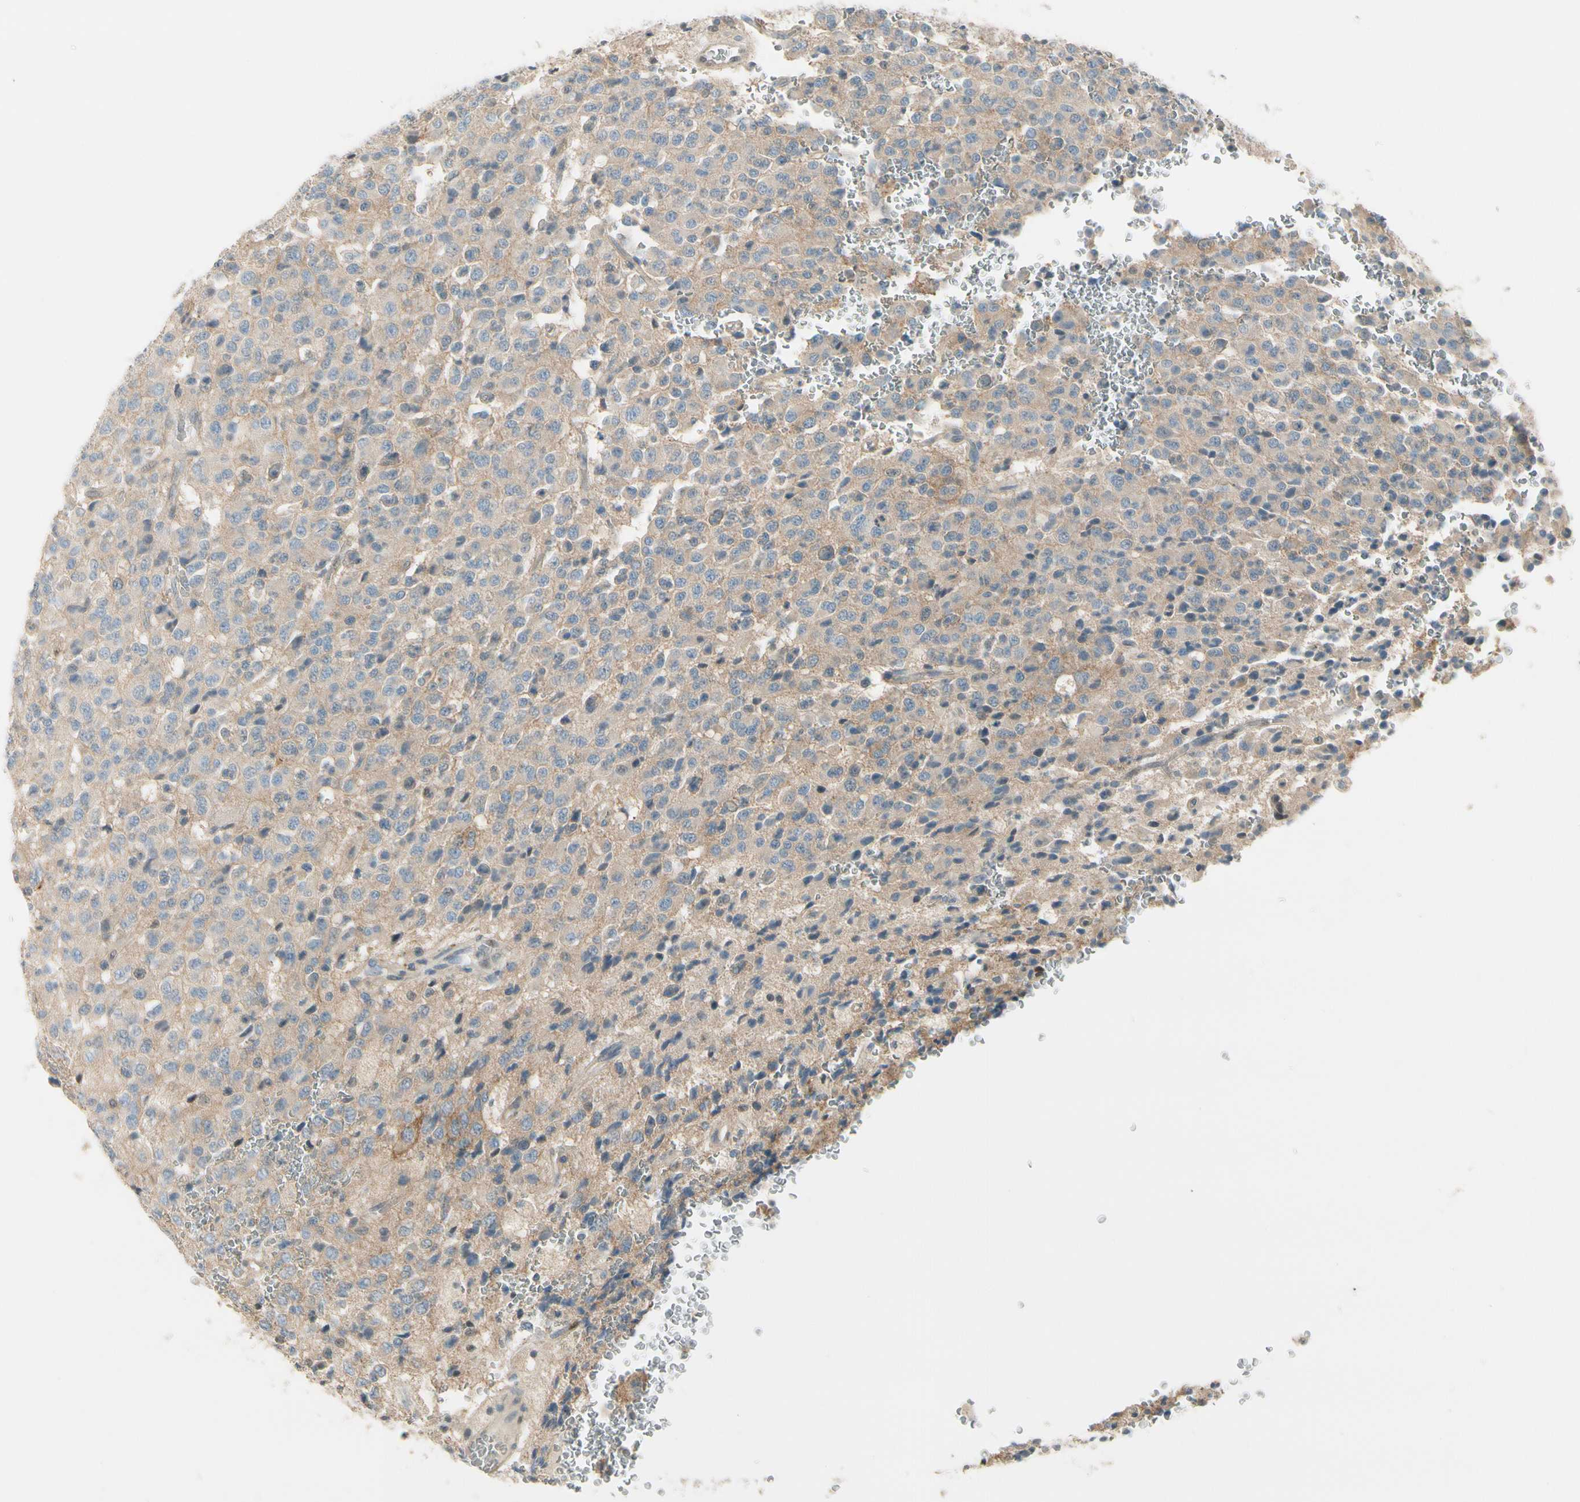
{"staining": {"intensity": "weak", "quantity": "25%-75%", "location": "cytoplasmic/membranous"}, "tissue": "glioma", "cell_type": "Tumor cells", "image_type": "cancer", "snomed": [{"axis": "morphology", "description": "Glioma, malignant, High grade"}, {"axis": "topography", "description": "pancreas cauda"}], "caption": "This is an image of immunohistochemistry (IHC) staining of glioma, which shows weak positivity in the cytoplasmic/membranous of tumor cells.", "gene": "CYP2E1", "patient": {"sex": "male", "age": 60}}